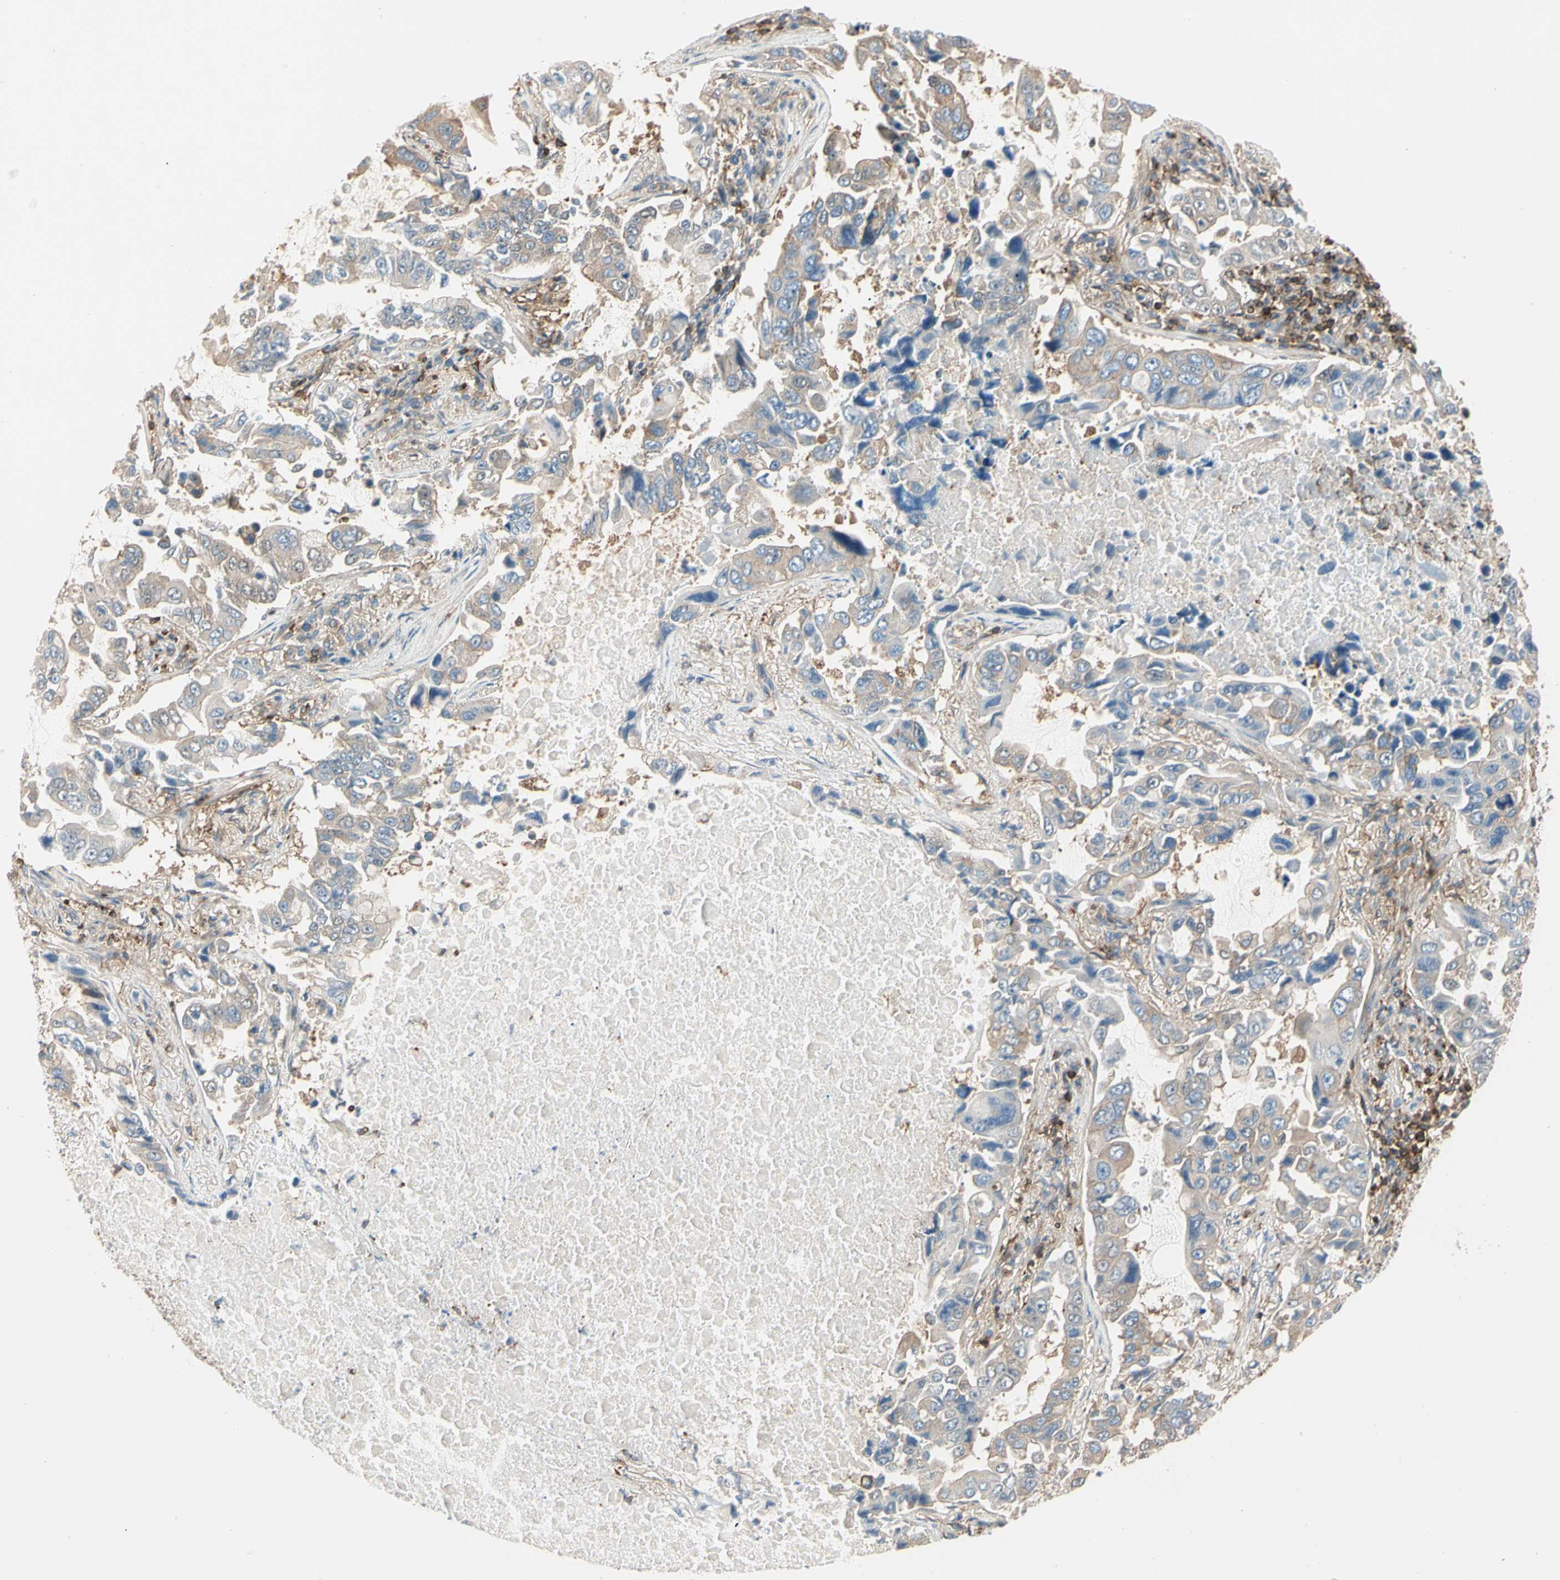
{"staining": {"intensity": "weak", "quantity": "25%-75%", "location": "cytoplasmic/membranous"}, "tissue": "lung cancer", "cell_type": "Tumor cells", "image_type": "cancer", "snomed": [{"axis": "morphology", "description": "Adenocarcinoma, NOS"}, {"axis": "topography", "description": "Lung"}], "caption": "Immunohistochemical staining of human adenocarcinoma (lung) shows low levels of weak cytoplasmic/membranous protein positivity in approximately 25%-75% of tumor cells. The staining was performed using DAB to visualize the protein expression in brown, while the nuclei were stained in blue with hematoxylin (Magnification: 20x).", "gene": "CAPZA2", "patient": {"sex": "male", "age": 64}}